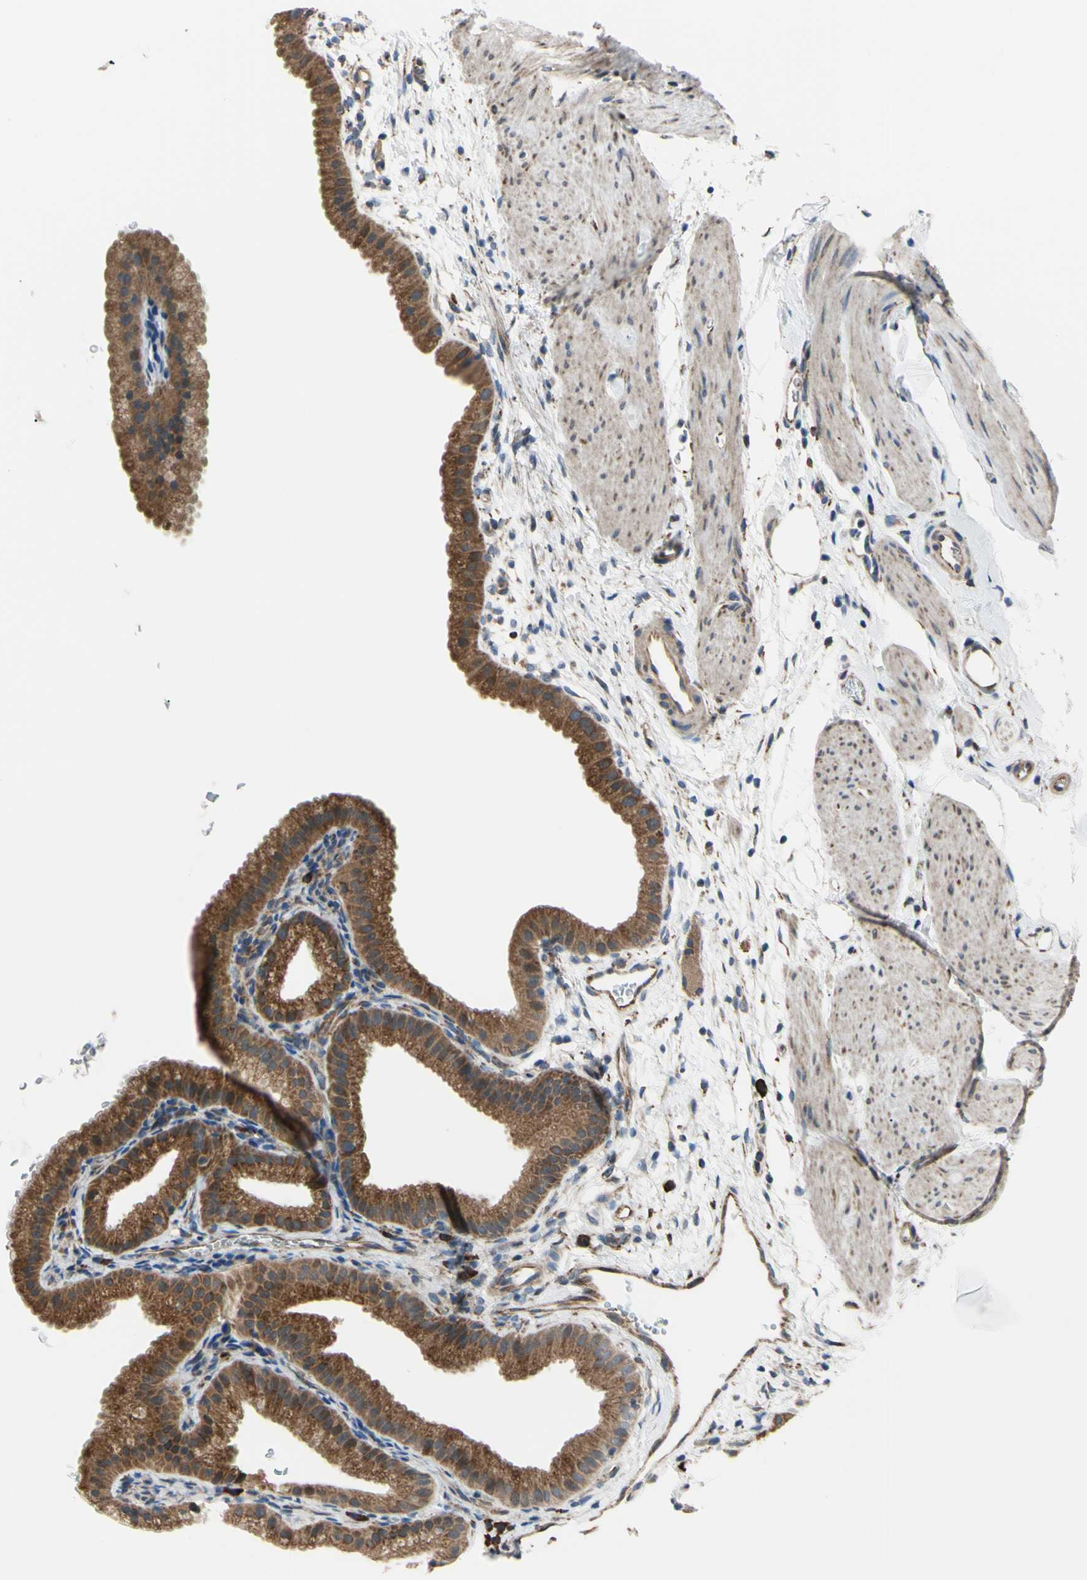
{"staining": {"intensity": "strong", "quantity": ">75%", "location": "cytoplasmic/membranous"}, "tissue": "gallbladder", "cell_type": "Glandular cells", "image_type": "normal", "snomed": [{"axis": "morphology", "description": "Normal tissue, NOS"}, {"axis": "topography", "description": "Gallbladder"}], "caption": "Immunohistochemical staining of benign gallbladder demonstrates >75% levels of strong cytoplasmic/membranous protein staining in approximately >75% of glandular cells. (DAB IHC with brightfield microscopy, high magnification).", "gene": "BMF", "patient": {"sex": "female", "age": 64}}